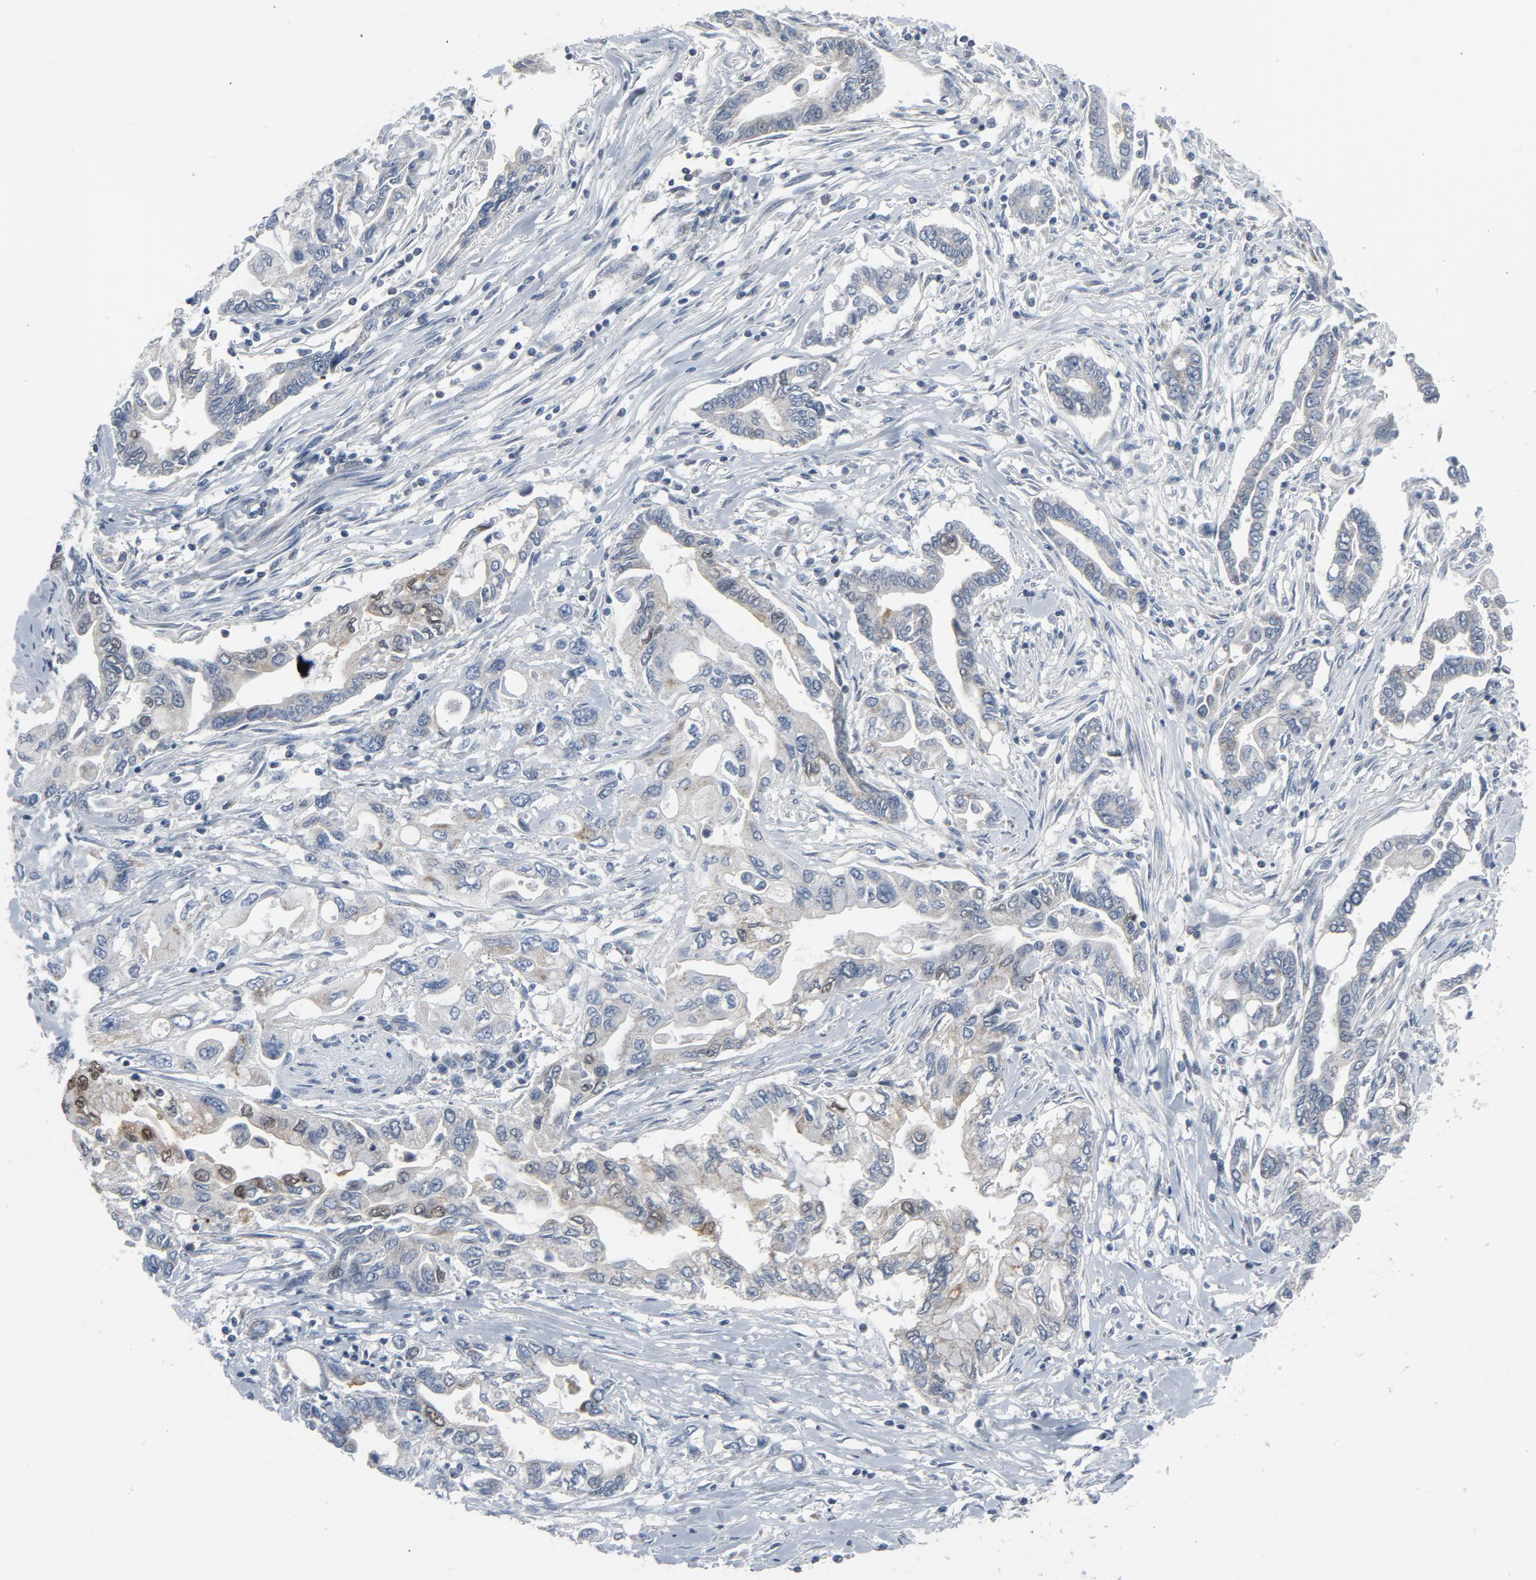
{"staining": {"intensity": "weak", "quantity": "<25%", "location": "cytoplasmic/membranous"}, "tissue": "pancreatic cancer", "cell_type": "Tumor cells", "image_type": "cancer", "snomed": [{"axis": "morphology", "description": "Adenocarcinoma, NOS"}, {"axis": "topography", "description": "Pancreas"}], "caption": "Immunohistochemical staining of adenocarcinoma (pancreatic) shows no significant staining in tumor cells.", "gene": "GPX2", "patient": {"sex": "female", "age": 57}}